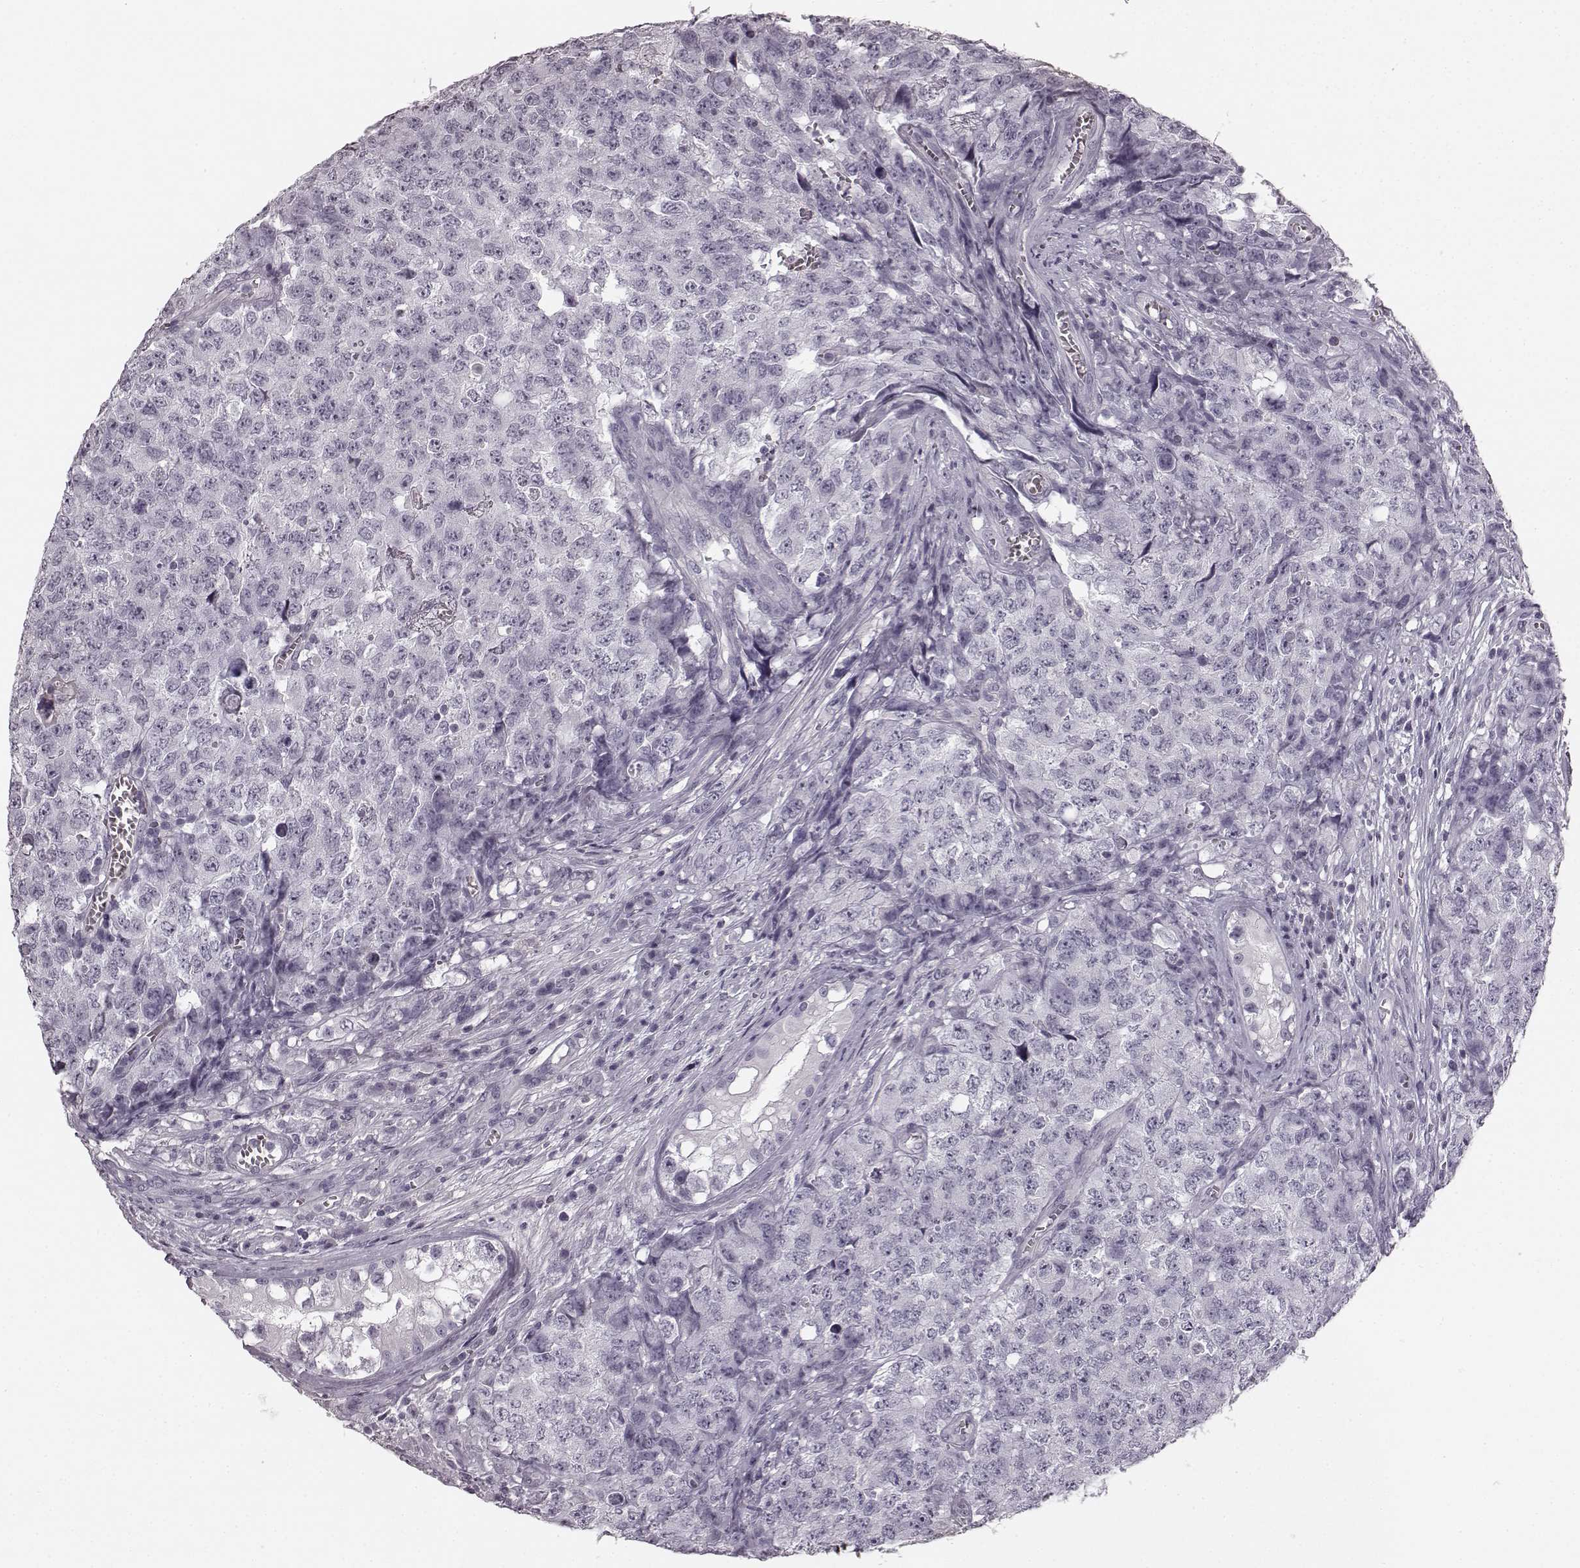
{"staining": {"intensity": "negative", "quantity": "none", "location": "none"}, "tissue": "testis cancer", "cell_type": "Tumor cells", "image_type": "cancer", "snomed": [{"axis": "morphology", "description": "Carcinoma, Embryonal, NOS"}, {"axis": "topography", "description": "Testis"}], "caption": "Tumor cells show no significant protein positivity in embryonal carcinoma (testis). Nuclei are stained in blue.", "gene": "TMPRSS15", "patient": {"sex": "male", "age": 23}}